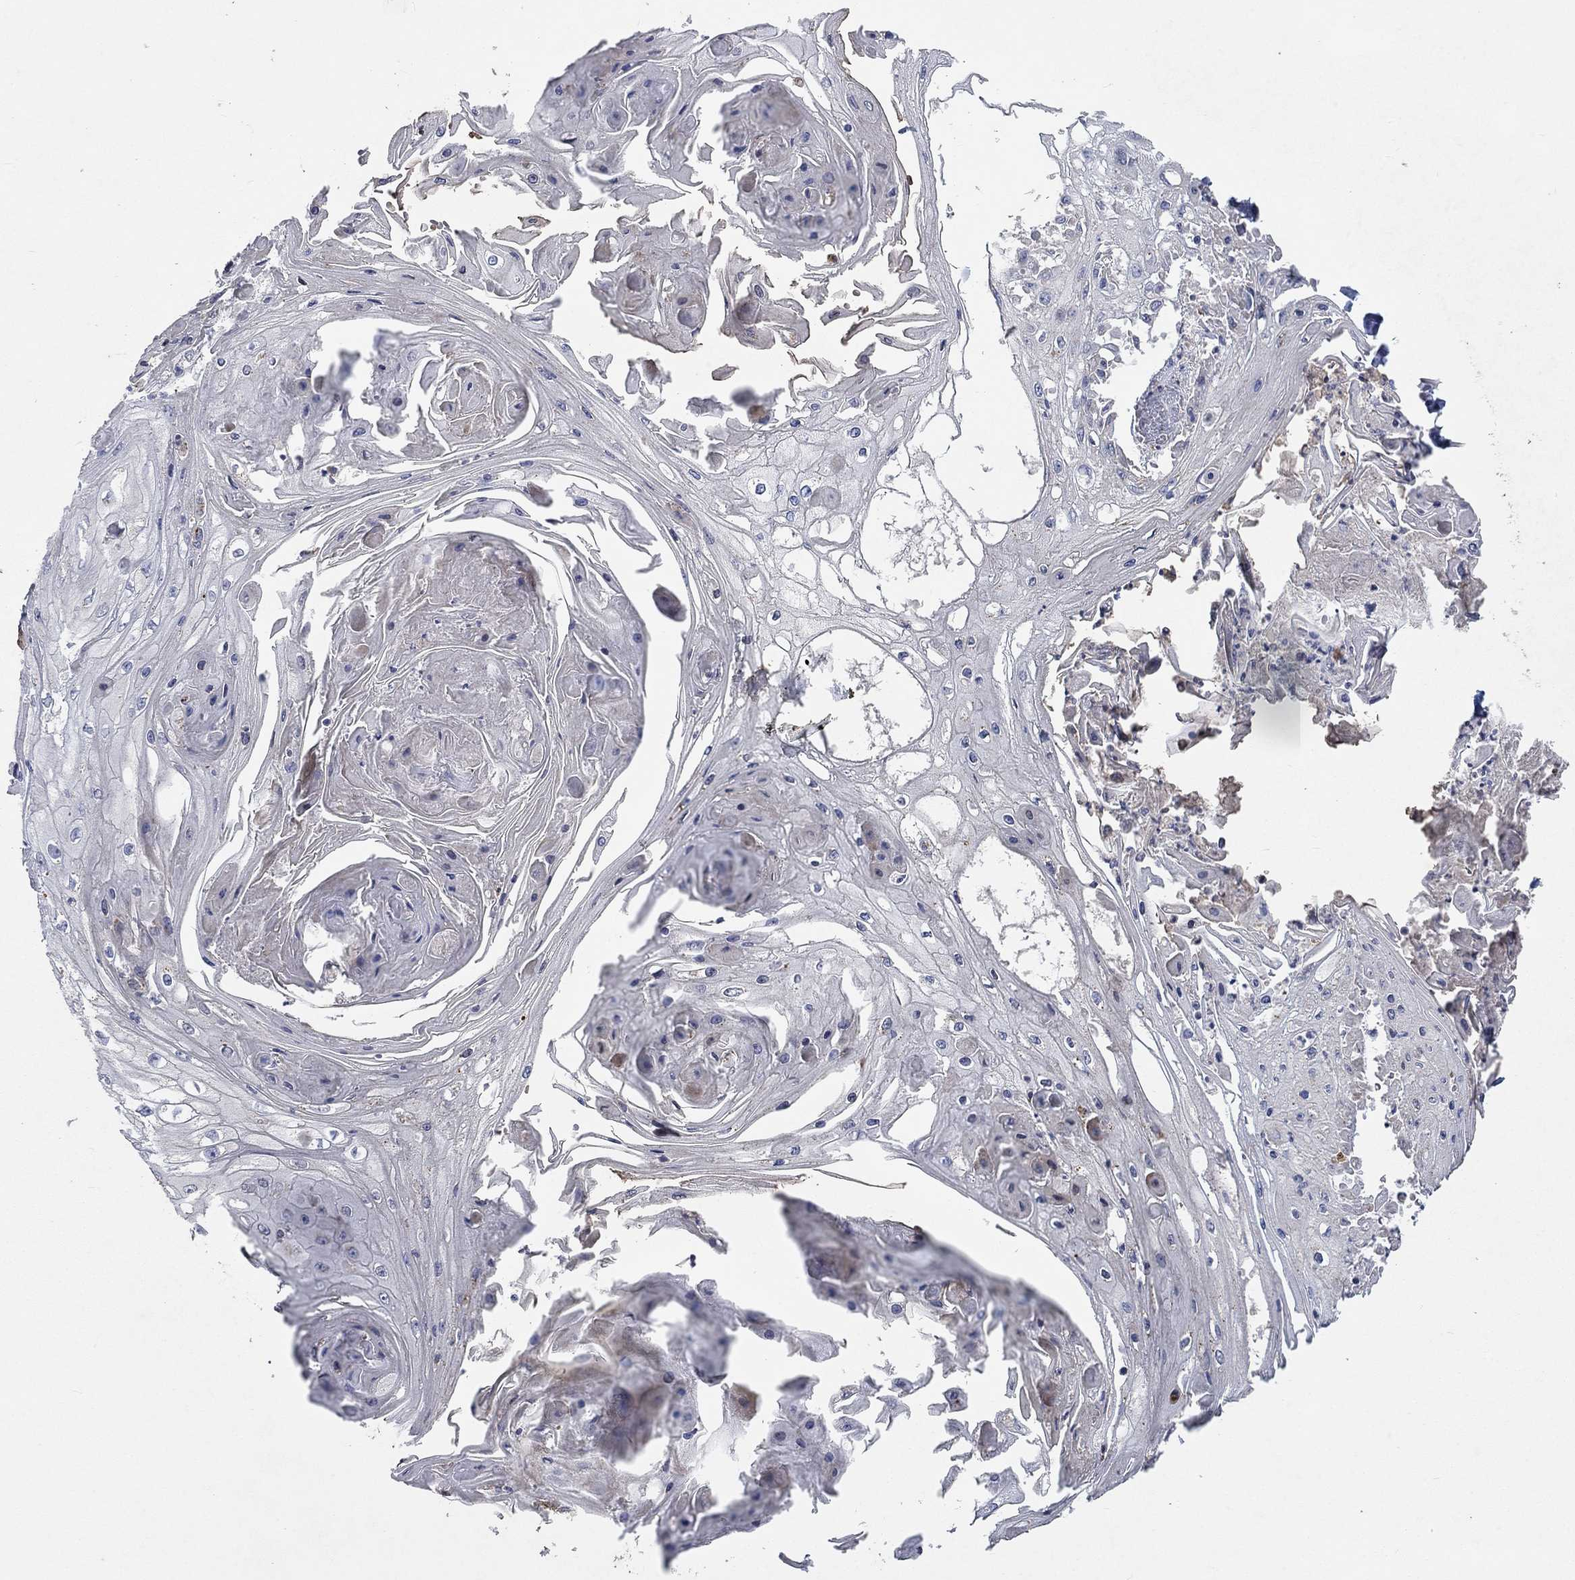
{"staining": {"intensity": "negative", "quantity": "none", "location": "none"}, "tissue": "skin cancer", "cell_type": "Tumor cells", "image_type": "cancer", "snomed": [{"axis": "morphology", "description": "Squamous cell carcinoma, NOS"}, {"axis": "topography", "description": "Skin"}], "caption": "Immunohistochemical staining of human skin squamous cell carcinoma reveals no significant positivity in tumor cells.", "gene": "UGT8", "patient": {"sex": "male", "age": 70}}